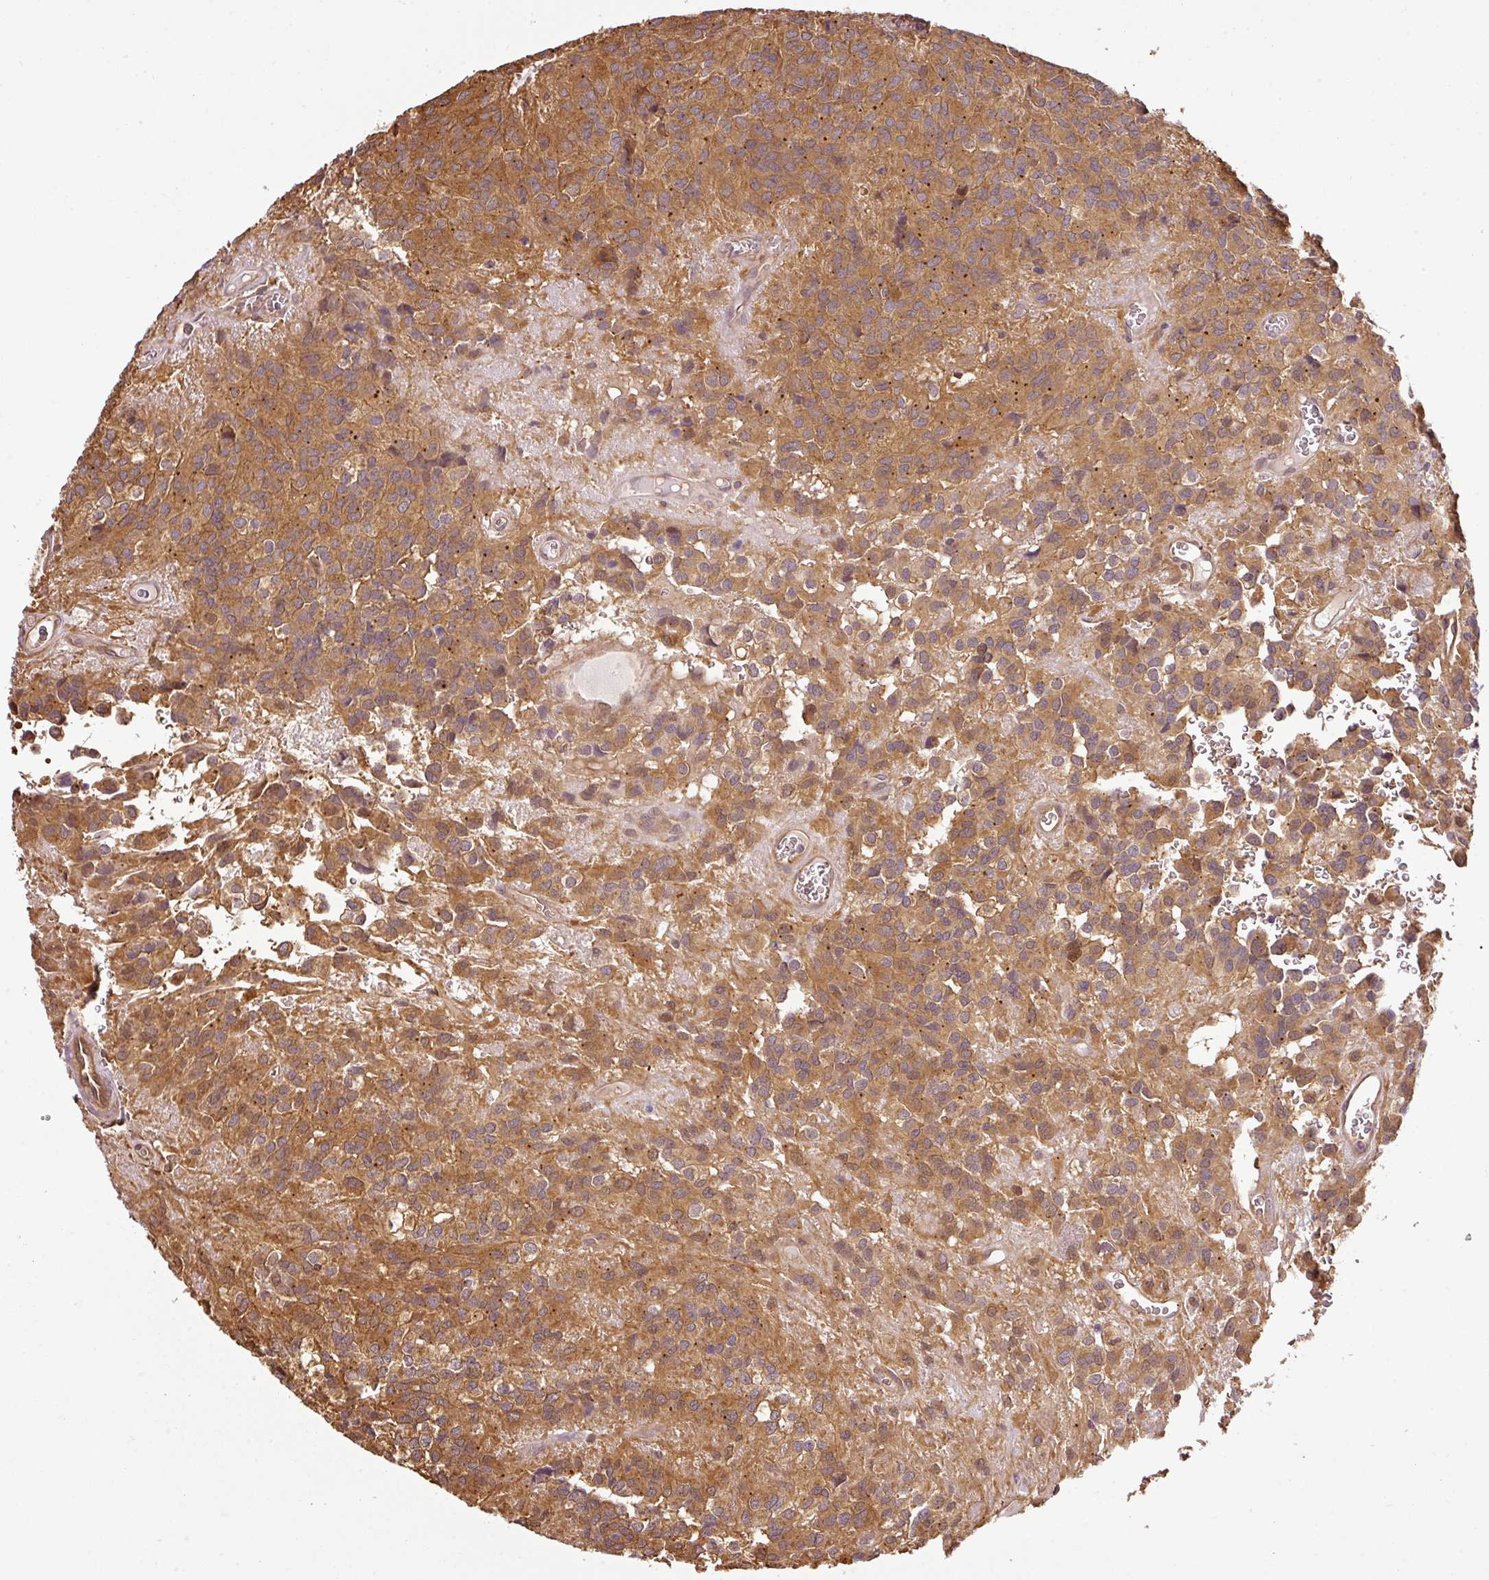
{"staining": {"intensity": "moderate", "quantity": ">75%", "location": "cytoplasmic/membranous"}, "tissue": "glioma", "cell_type": "Tumor cells", "image_type": "cancer", "snomed": [{"axis": "morphology", "description": "Glioma, malignant, Low grade"}, {"axis": "topography", "description": "Brain"}], "caption": "A medium amount of moderate cytoplasmic/membranous positivity is identified in about >75% of tumor cells in glioma tissue.", "gene": "ANKRD18A", "patient": {"sex": "male", "age": 56}}